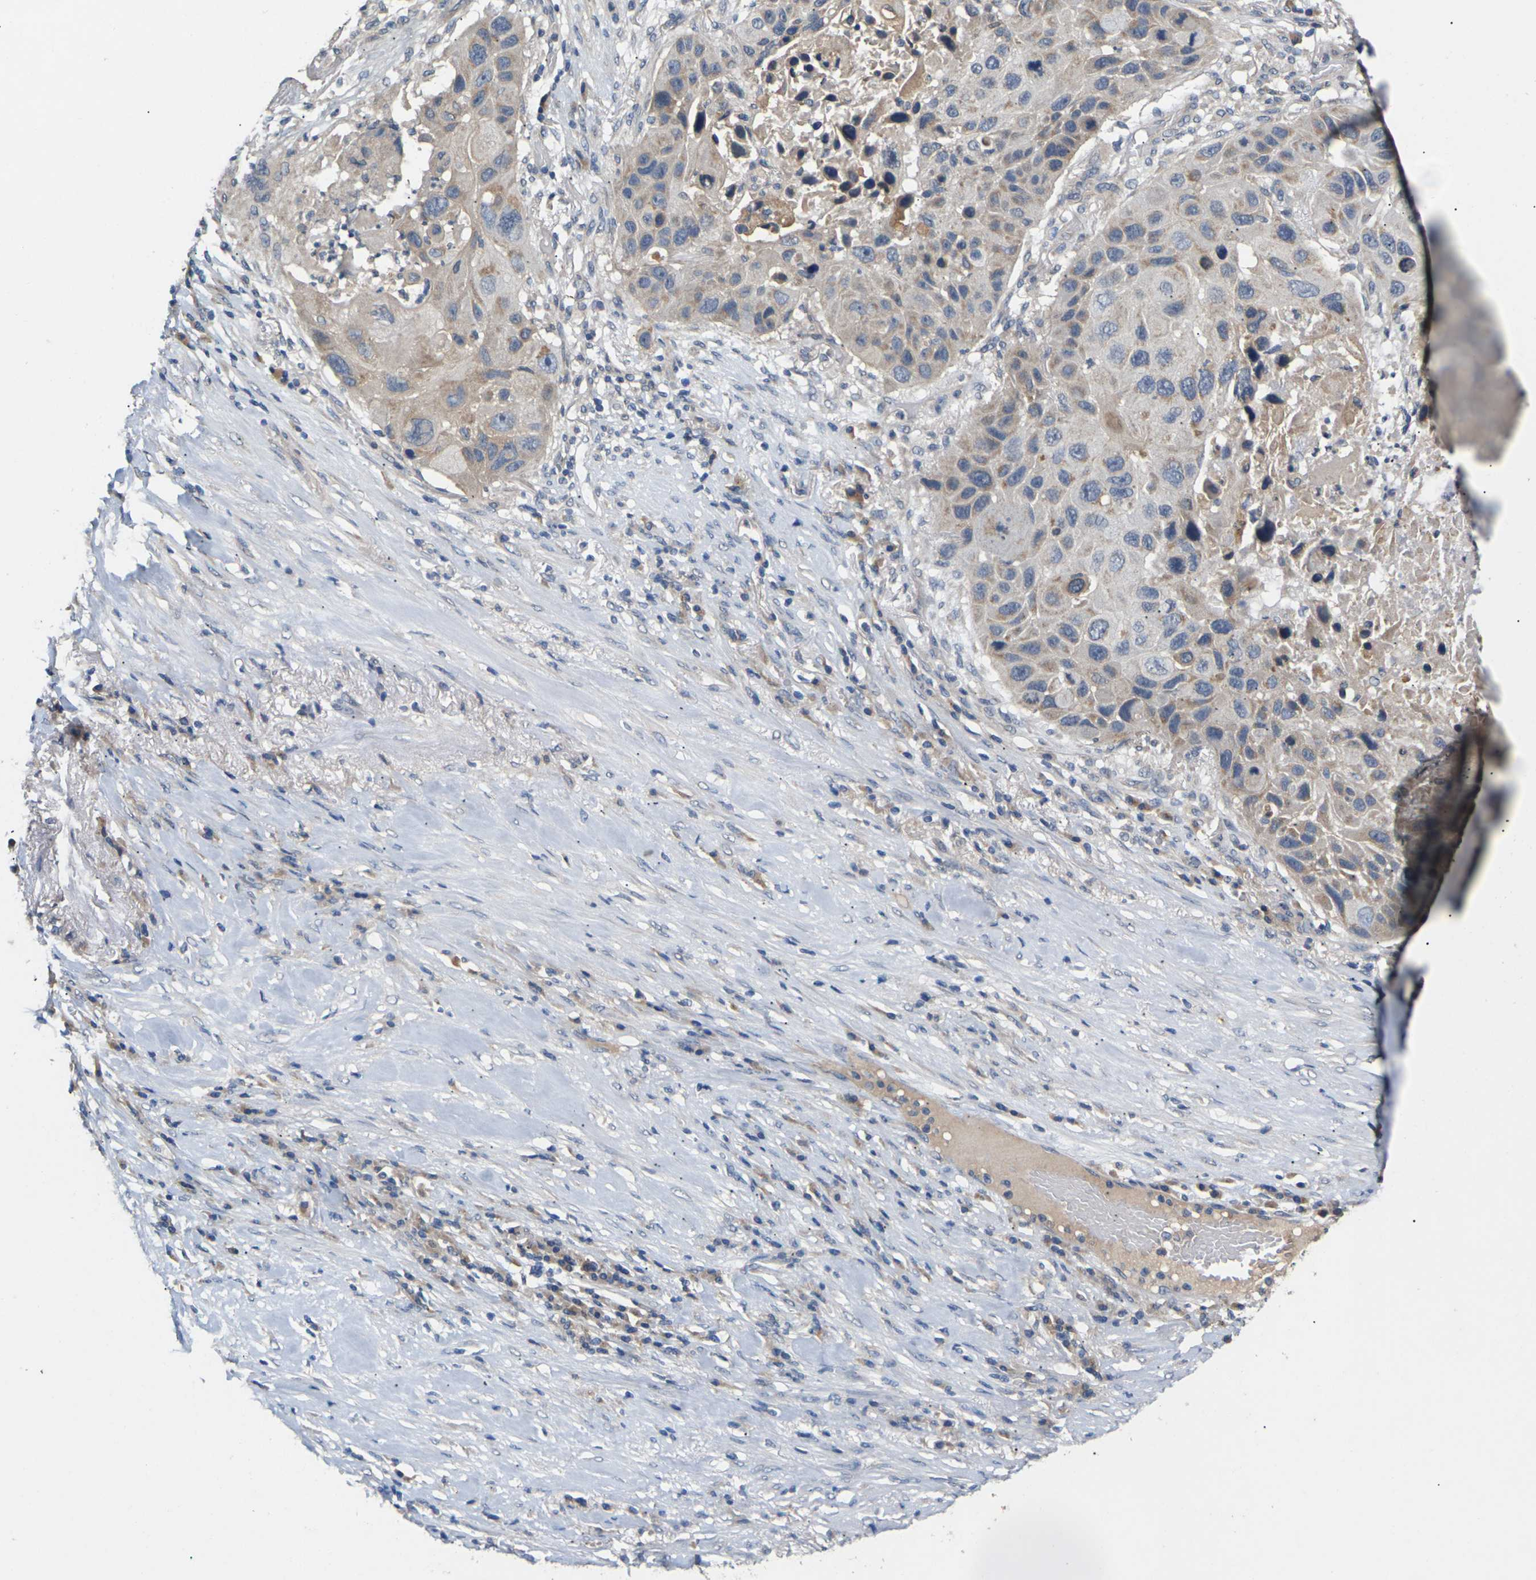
{"staining": {"intensity": "weak", "quantity": "25%-75%", "location": "cytoplasmic/membranous"}, "tissue": "lung cancer", "cell_type": "Tumor cells", "image_type": "cancer", "snomed": [{"axis": "morphology", "description": "Squamous cell carcinoma, NOS"}, {"axis": "topography", "description": "Lung"}], "caption": "Protein staining shows weak cytoplasmic/membranous staining in about 25%-75% of tumor cells in lung cancer.", "gene": "SLC2A2", "patient": {"sex": "male", "age": 57}}